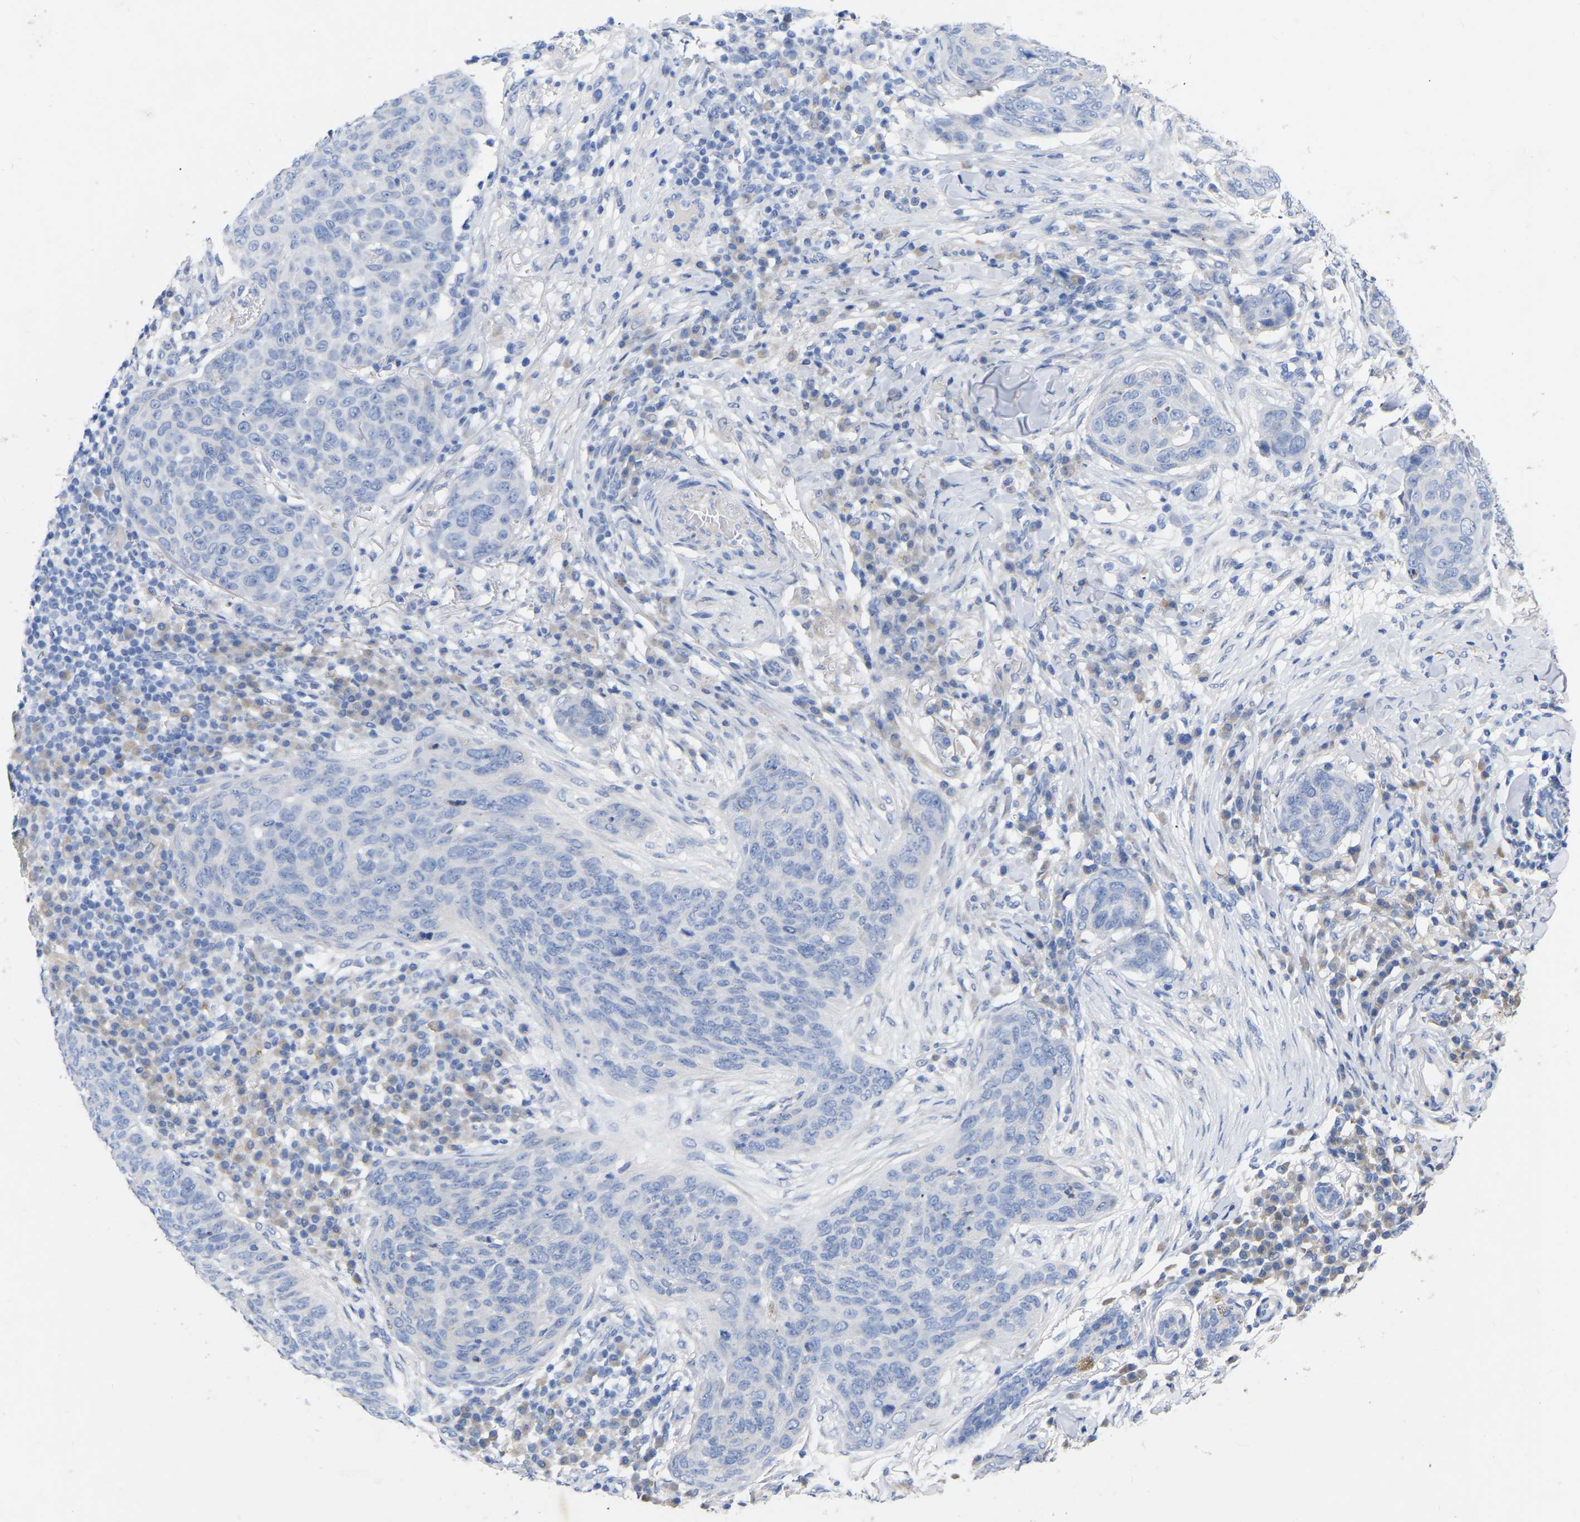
{"staining": {"intensity": "negative", "quantity": "none", "location": "none"}, "tissue": "skin cancer", "cell_type": "Tumor cells", "image_type": "cancer", "snomed": [{"axis": "morphology", "description": "Squamous cell carcinoma in situ, NOS"}, {"axis": "morphology", "description": "Squamous cell carcinoma, NOS"}, {"axis": "topography", "description": "Skin"}], "caption": "The image reveals no significant positivity in tumor cells of skin cancer. Brightfield microscopy of IHC stained with DAB (3,3'-diaminobenzidine) (brown) and hematoxylin (blue), captured at high magnification.", "gene": "STRIP2", "patient": {"sex": "male", "age": 93}}